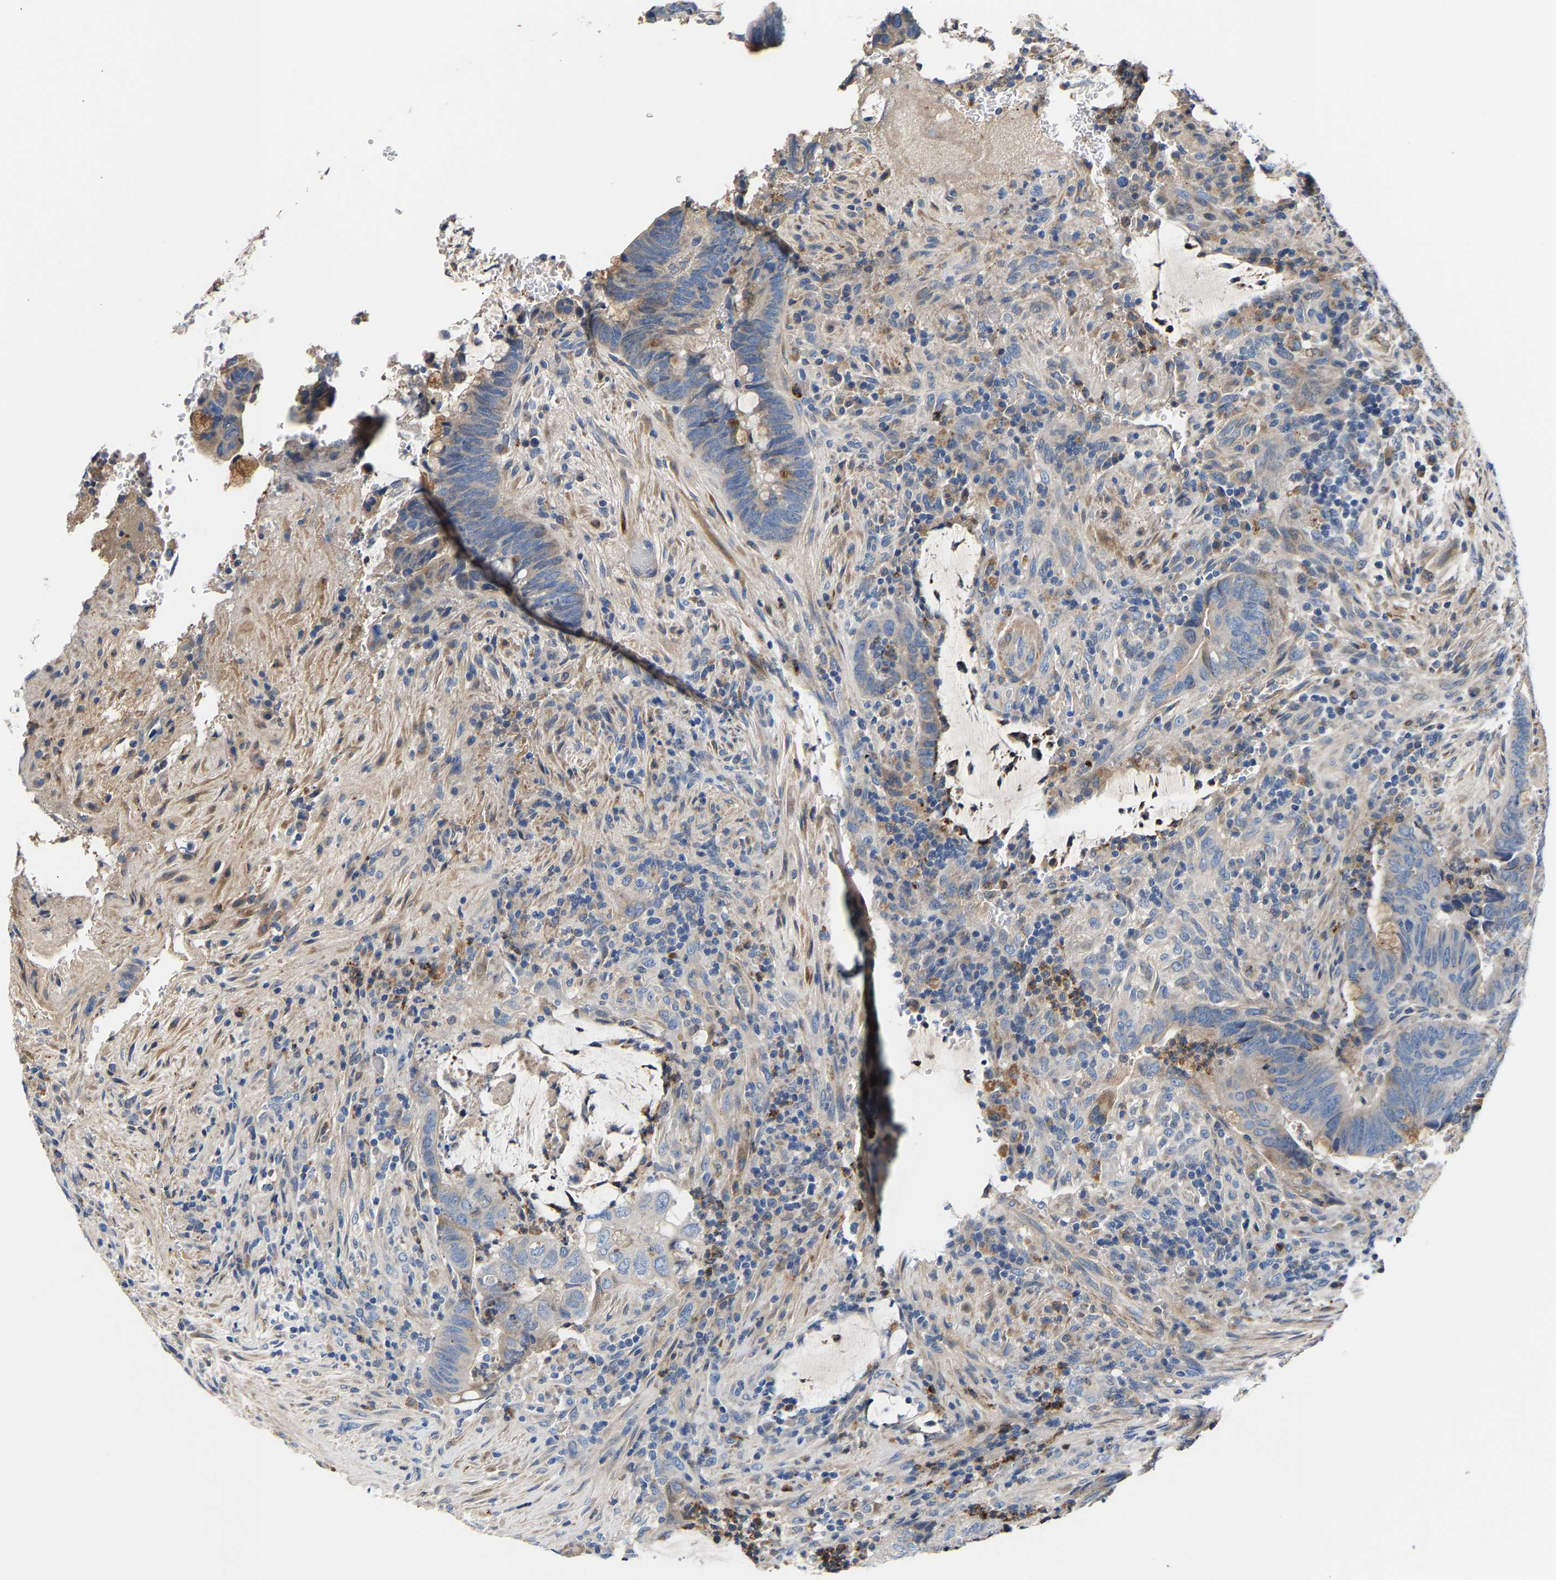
{"staining": {"intensity": "moderate", "quantity": "<25%", "location": "cytoplasmic/membranous"}, "tissue": "colorectal cancer", "cell_type": "Tumor cells", "image_type": "cancer", "snomed": [{"axis": "morphology", "description": "Normal tissue, NOS"}, {"axis": "morphology", "description": "Adenocarcinoma, NOS"}, {"axis": "topography", "description": "Rectum"}, {"axis": "topography", "description": "Peripheral nerve tissue"}], "caption": "Colorectal cancer (adenocarcinoma) was stained to show a protein in brown. There is low levels of moderate cytoplasmic/membranous staining in approximately <25% of tumor cells.", "gene": "CCDC171", "patient": {"sex": "male", "age": 92}}